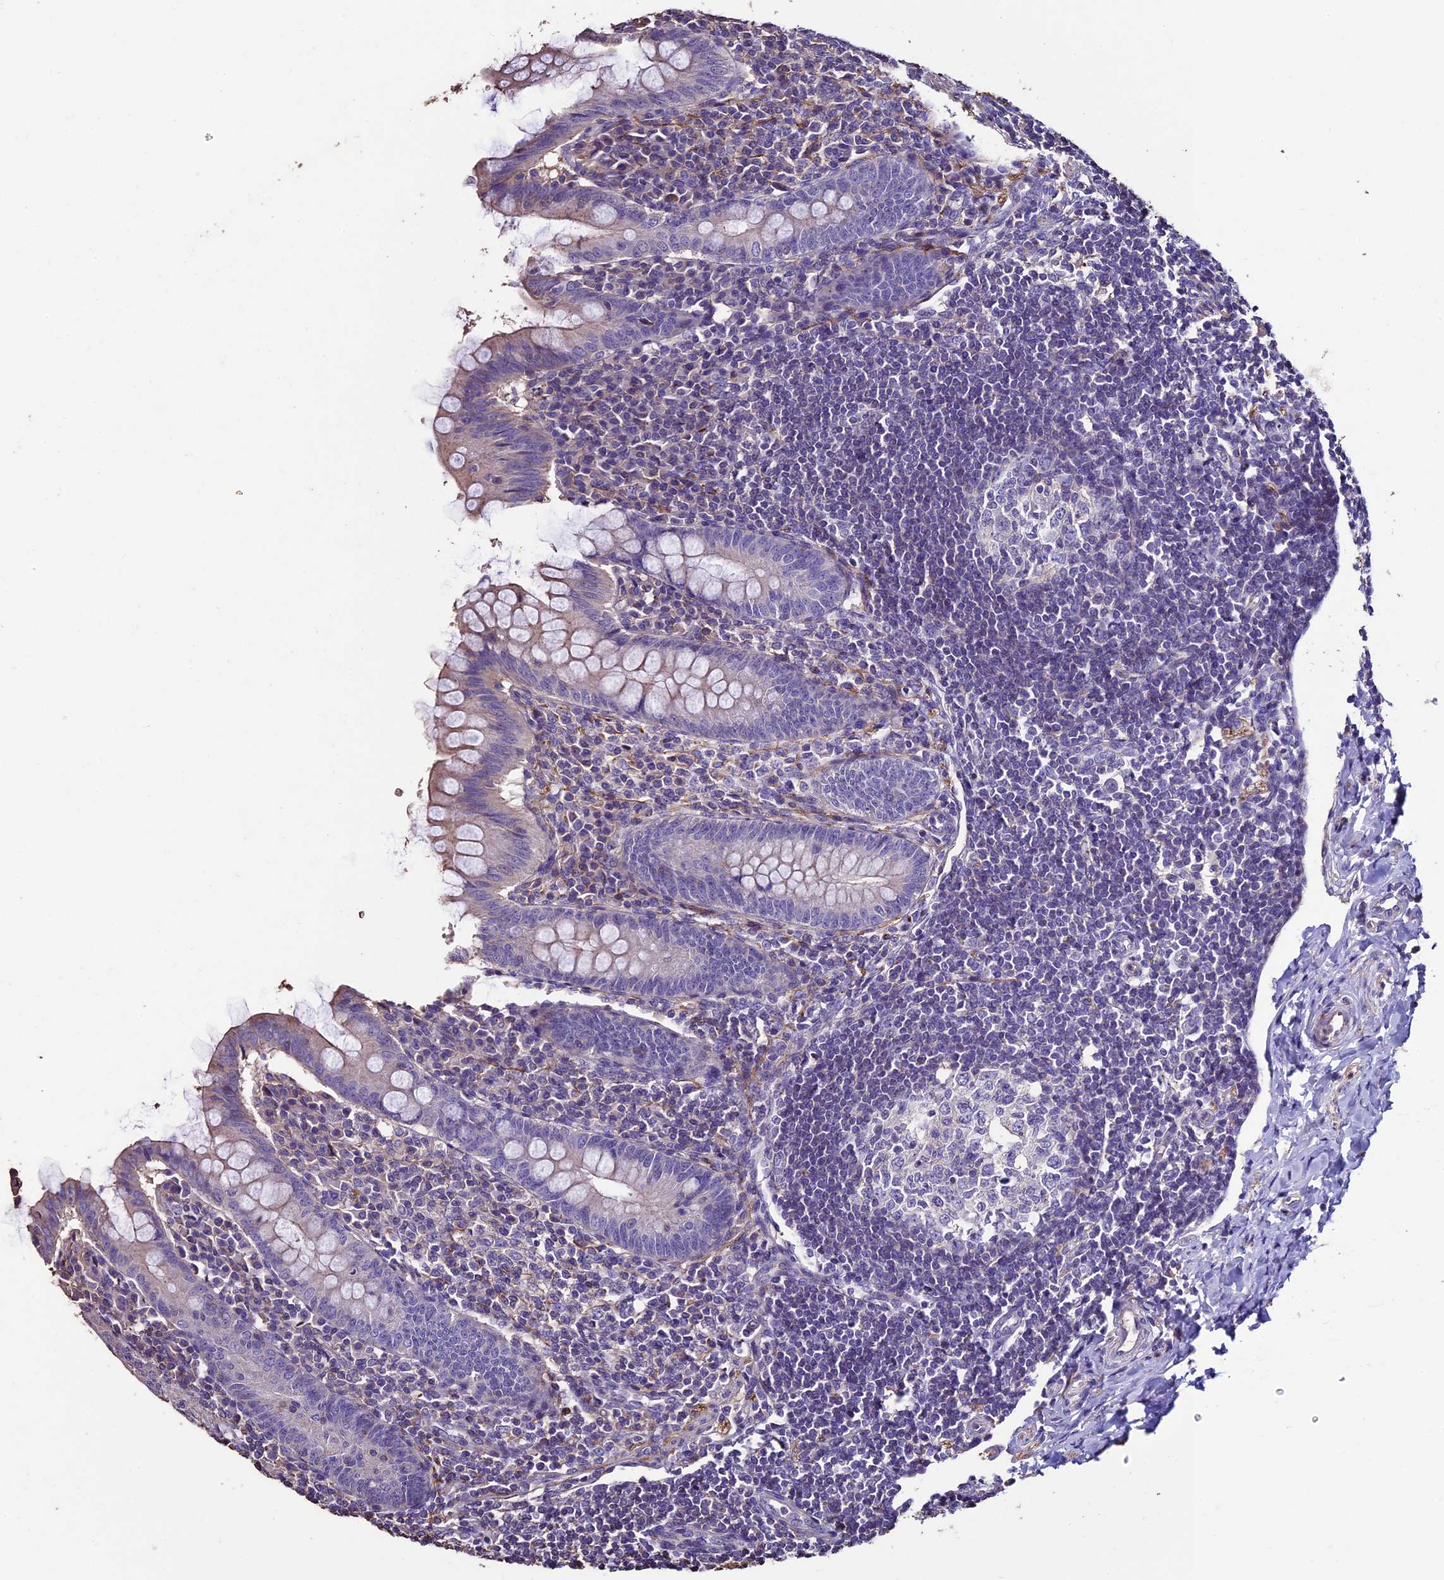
{"staining": {"intensity": "negative", "quantity": "none", "location": "none"}, "tissue": "appendix", "cell_type": "Glandular cells", "image_type": "normal", "snomed": [{"axis": "morphology", "description": "Normal tissue, NOS"}, {"axis": "topography", "description": "Appendix"}], "caption": "Glandular cells show no significant protein expression in unremarkable appendix. (DAB (3,3'-diaminobenzidine) immunohistochemistry visualized using brightfield microscopy, high magnification).", "gene": "USB1", "patient": {"sex": "female", "age": 33}}